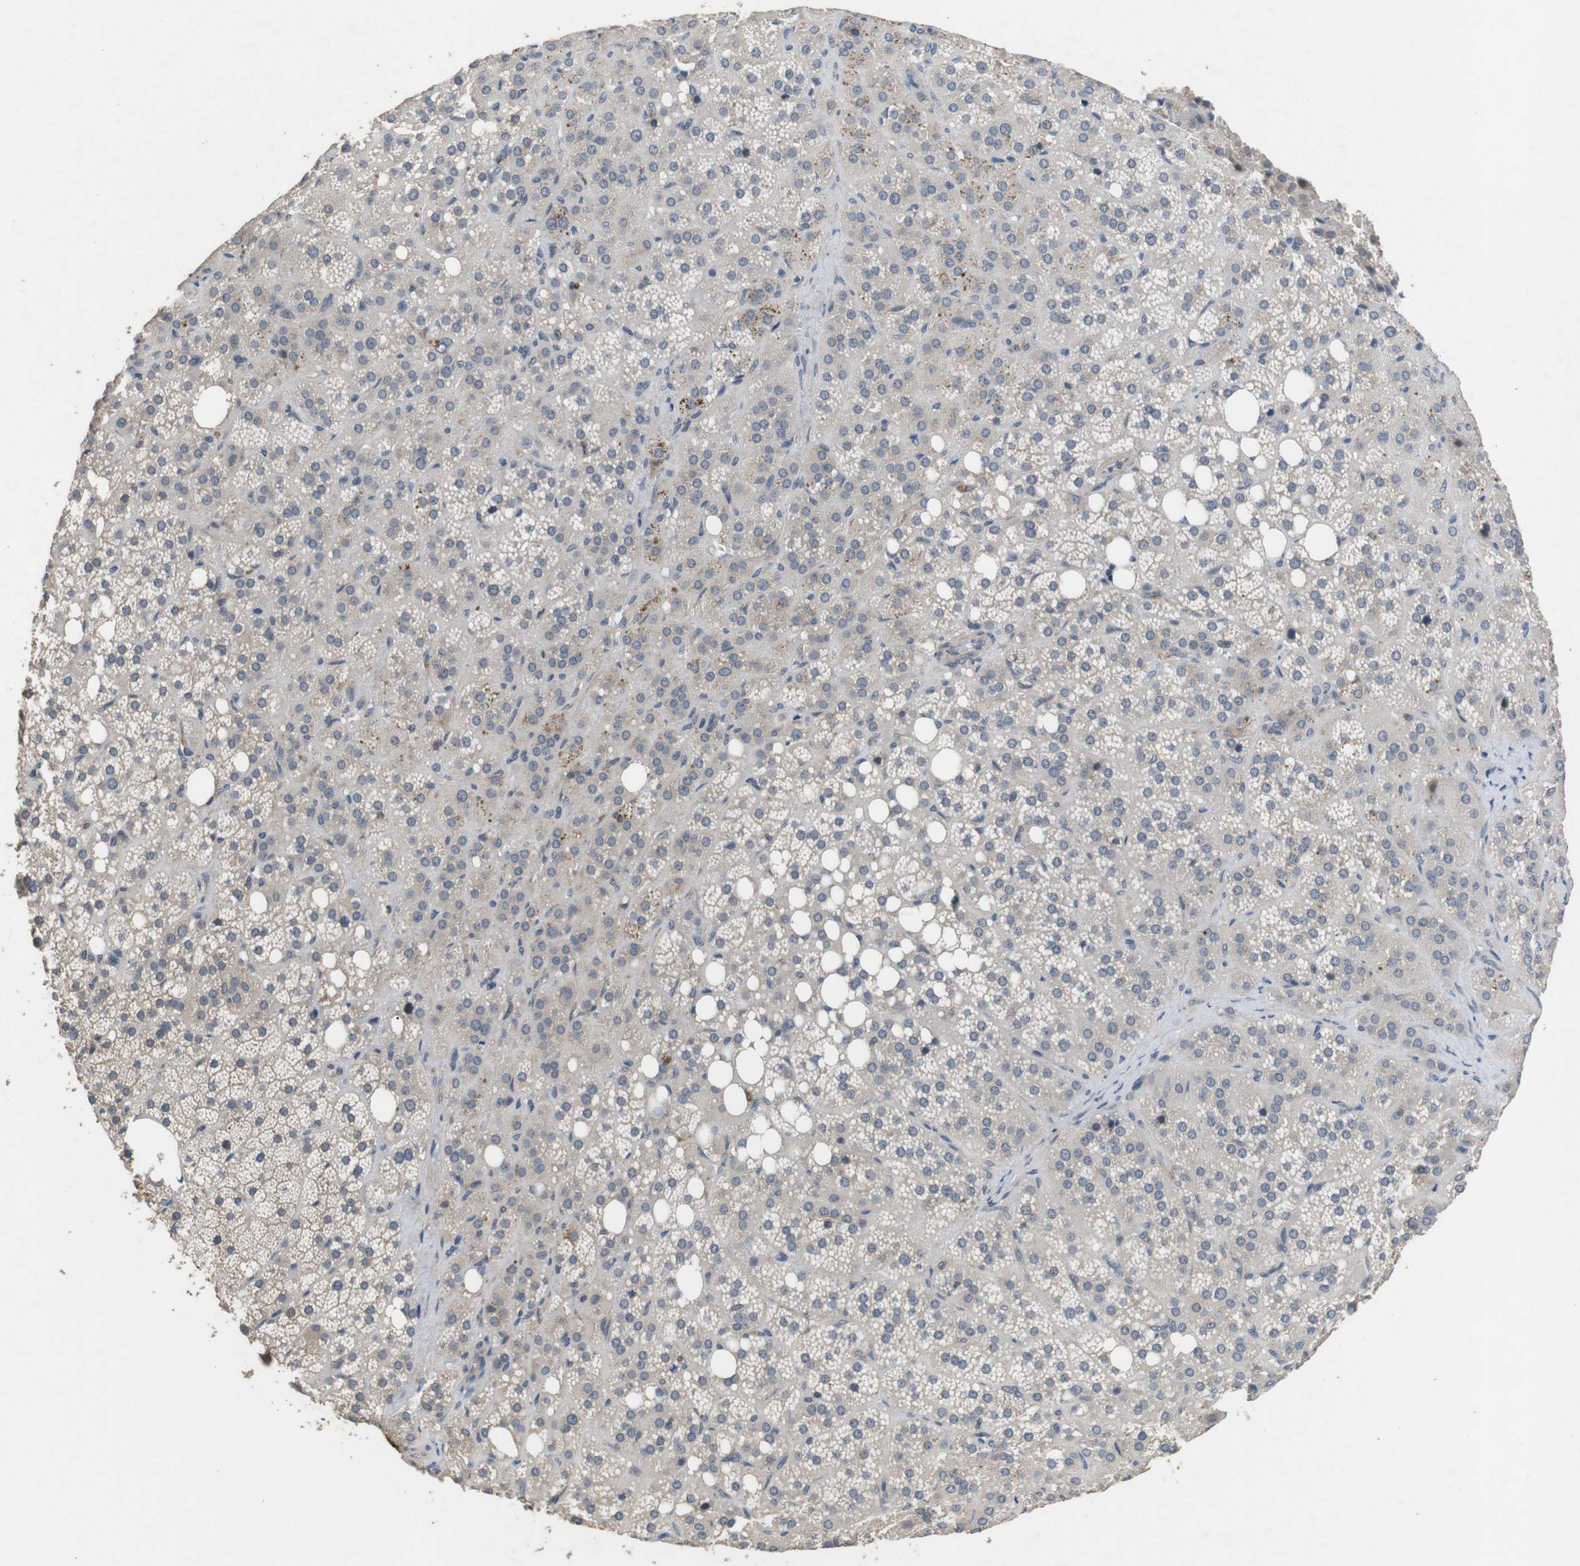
{"staining": {"intensity": "weak", "quantity": "25%-75%", "location": "cytoplasmic/membranous"}, "tissue": "adrenal gland", "cell_type": "Glandular cells", "image_type": "normal", "snomed": [{"axis": "morphology", "description": "Normal tissue, NOS"}, {"axis": "topography", "description": "Adrenal gland"}], "caption": "Protein analysis of unremarkable adrenal gland displays weak cytoplasmic/membranous positivity in approximately 25%-75% of glandular cells.", "gene": "ADGRL3", "patient": {"sex": "female", "age": 59}}